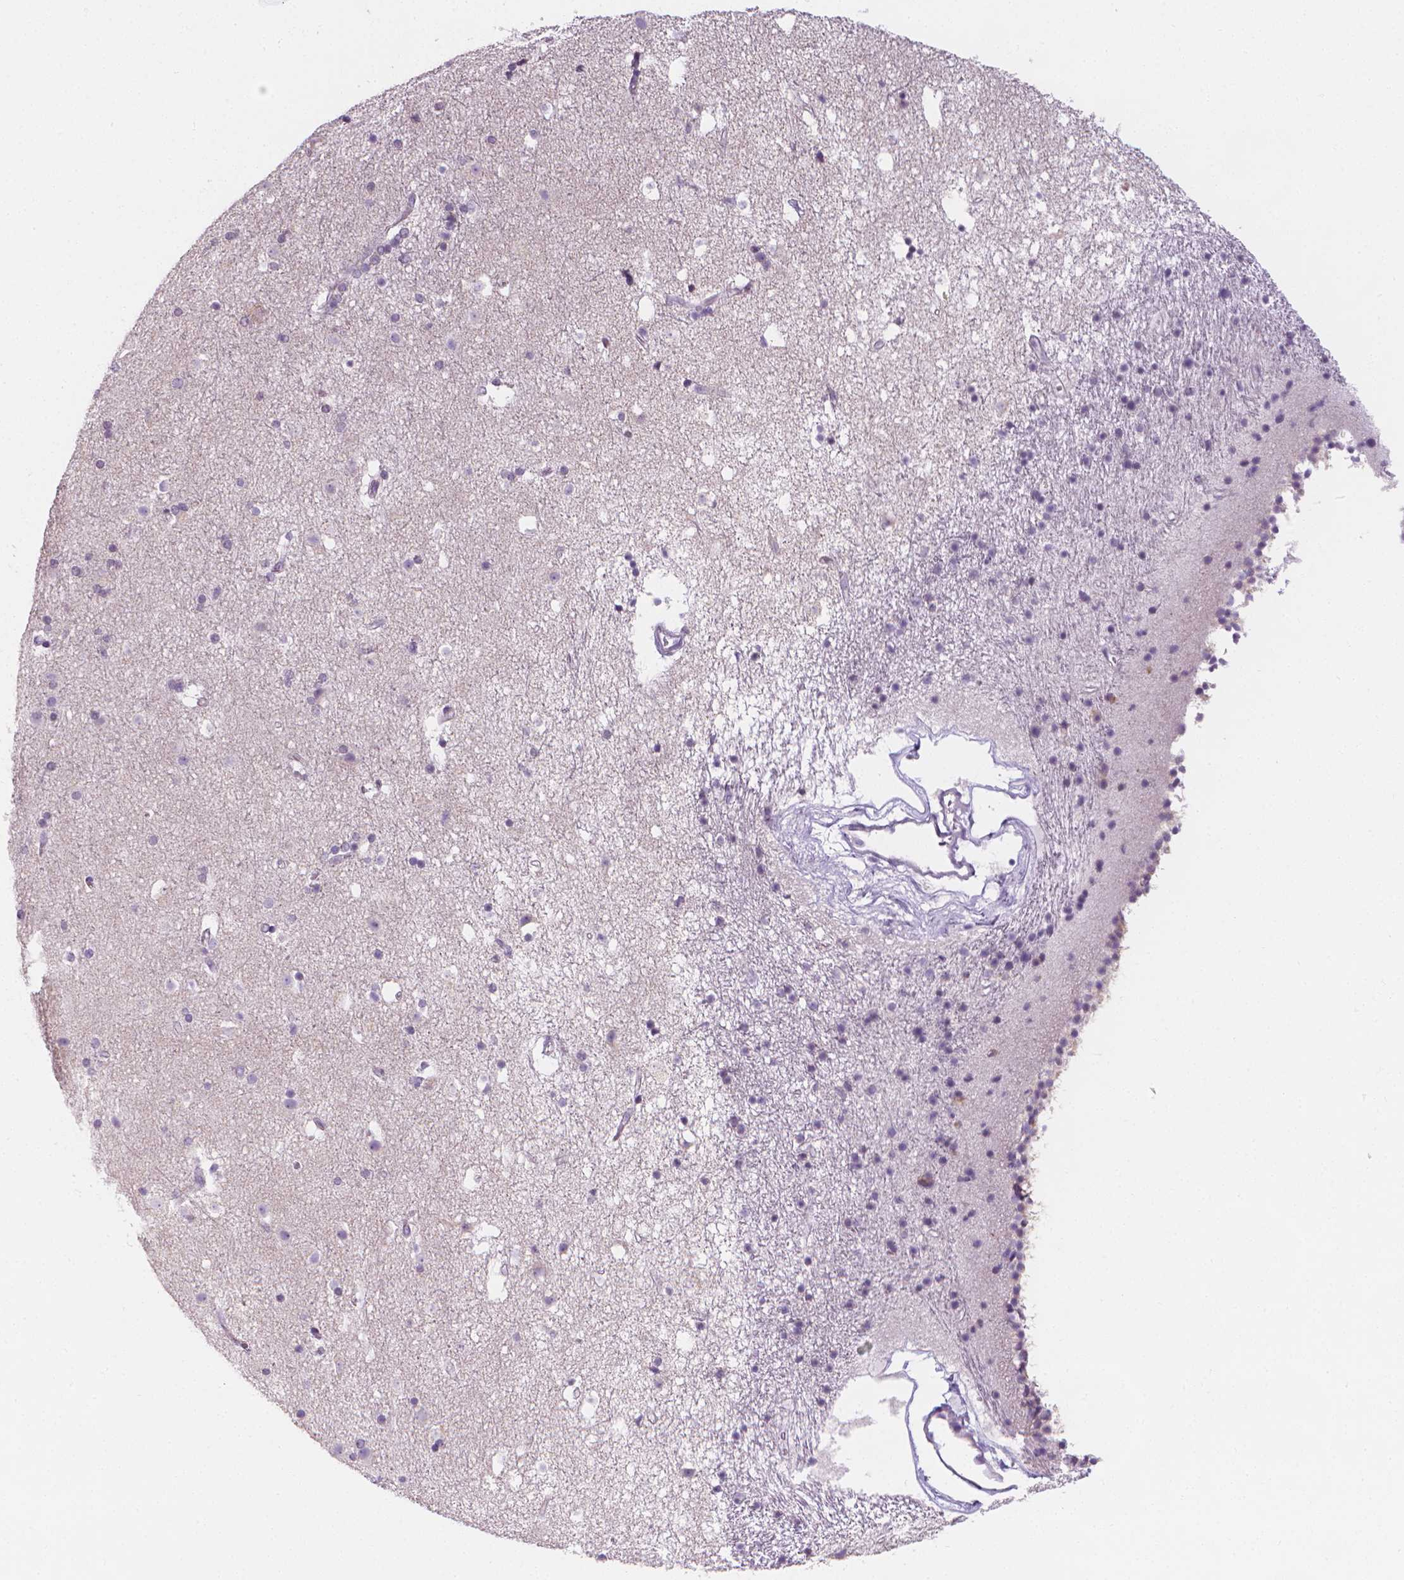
{"staining": {"intensity": "negative", "quantity": "none", "location": "none"}, "tissue": "caudate", "cell_type": "Glial cells", "image_type": "normal", "snomed": [{"axis": "morphology", "description": "Normal tissue, NOS"}, {"axis": "topography", "description": "Lateral ventricle wall"}], "caption": "This is an immunohistochemistry (IHC) histopathology image of normal human caudate. There is no expression in glial cells.", "gene": "DCAF8L1", "patient": {"sex": "female", "age": 71}}